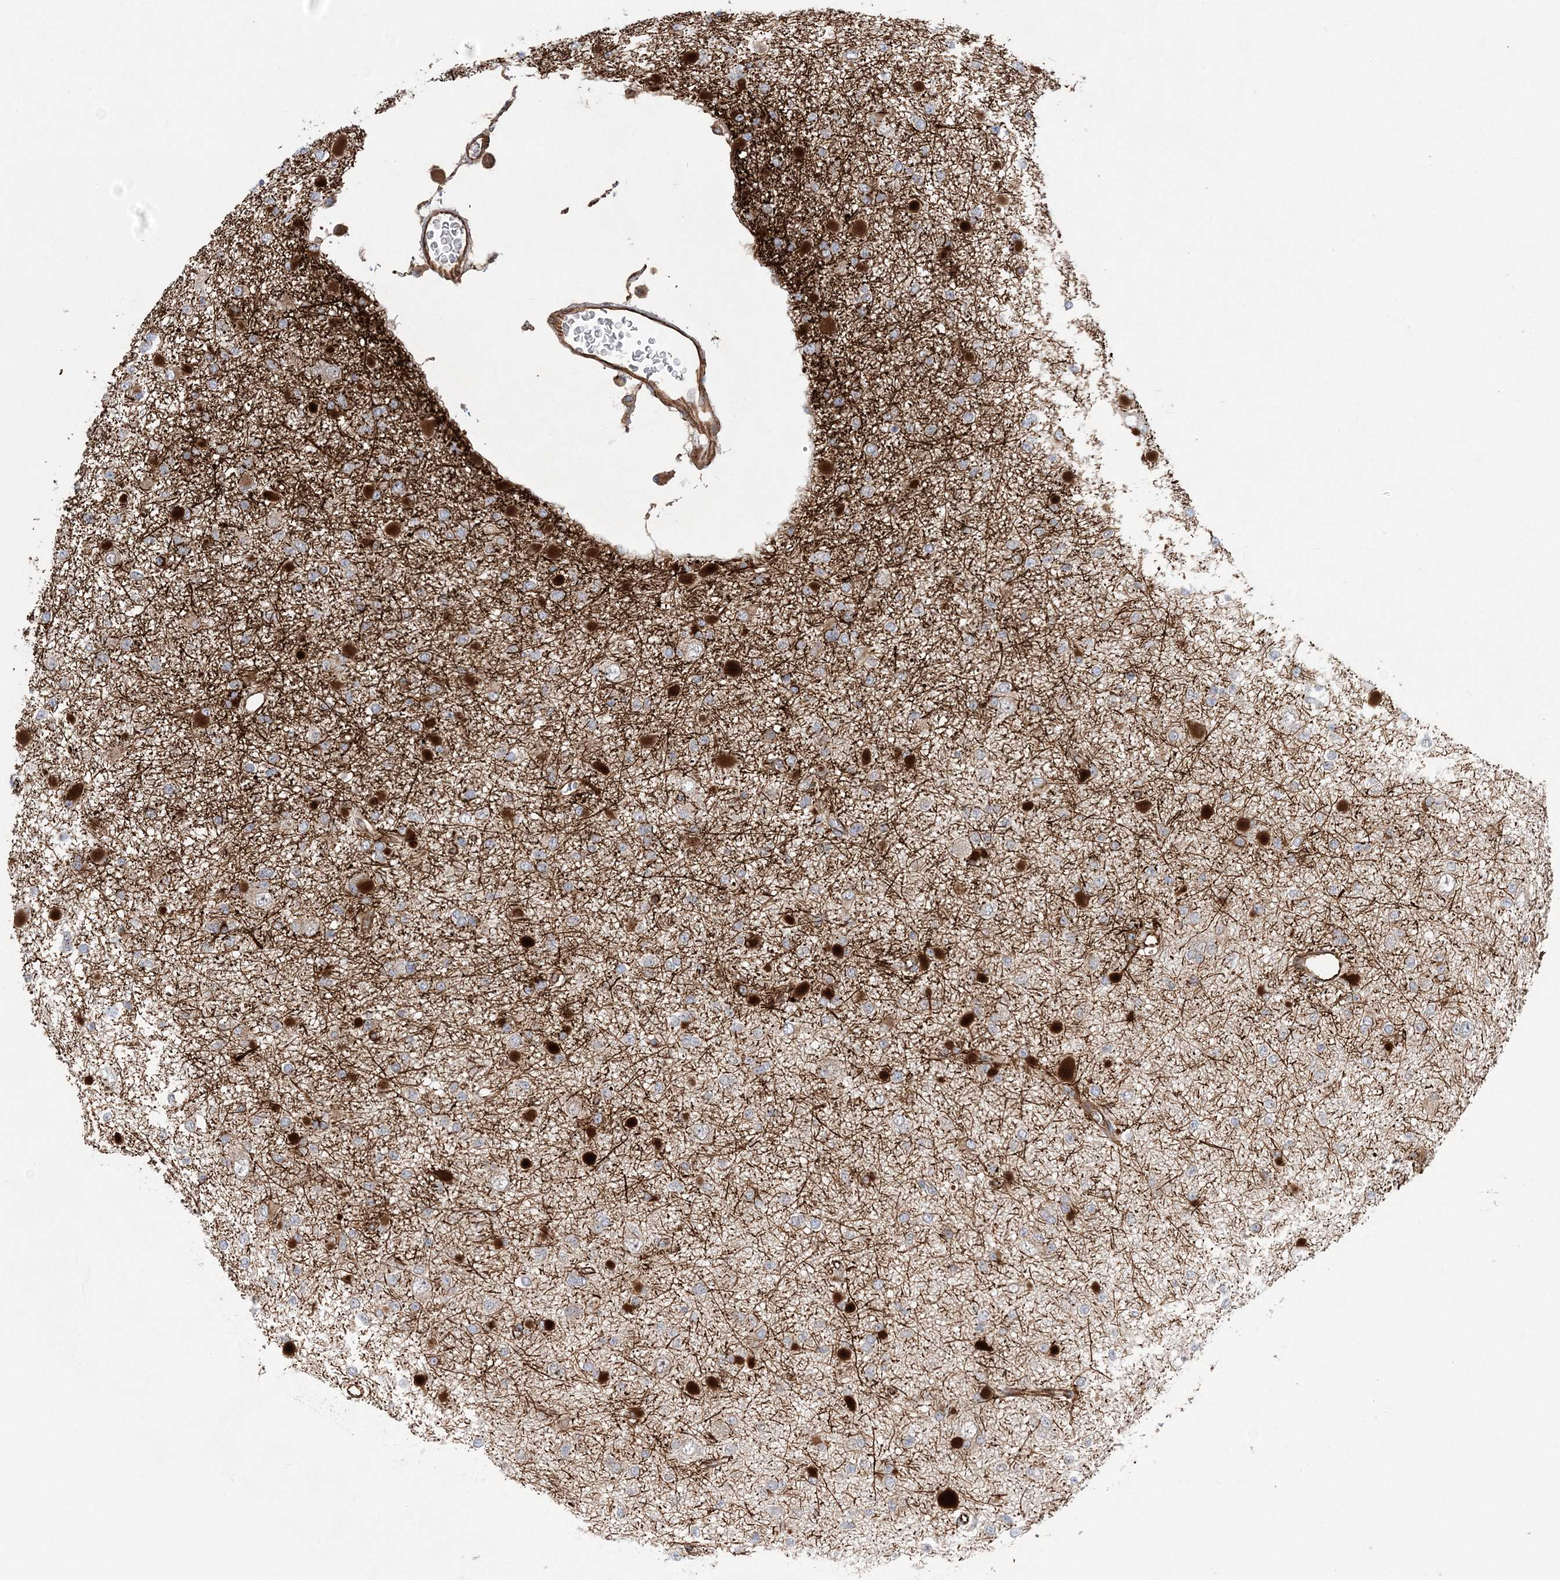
{"staining": {"intensity": "negative", "quantity": "none", "location": "none"}, "tissue": "glioma", "cell_type": "Tumor cells", "image_type": "cancer", "snomed": [{"axis": "morphology", "description": "Glioma, malignant, Low grade"}, {"axis": "topography", "description": "Brain"}], "caption": "The image shows no staining of tumor cells in glioma.", "gene": "FAM114A2", "patient": {"sex": "female", "age": 22}}